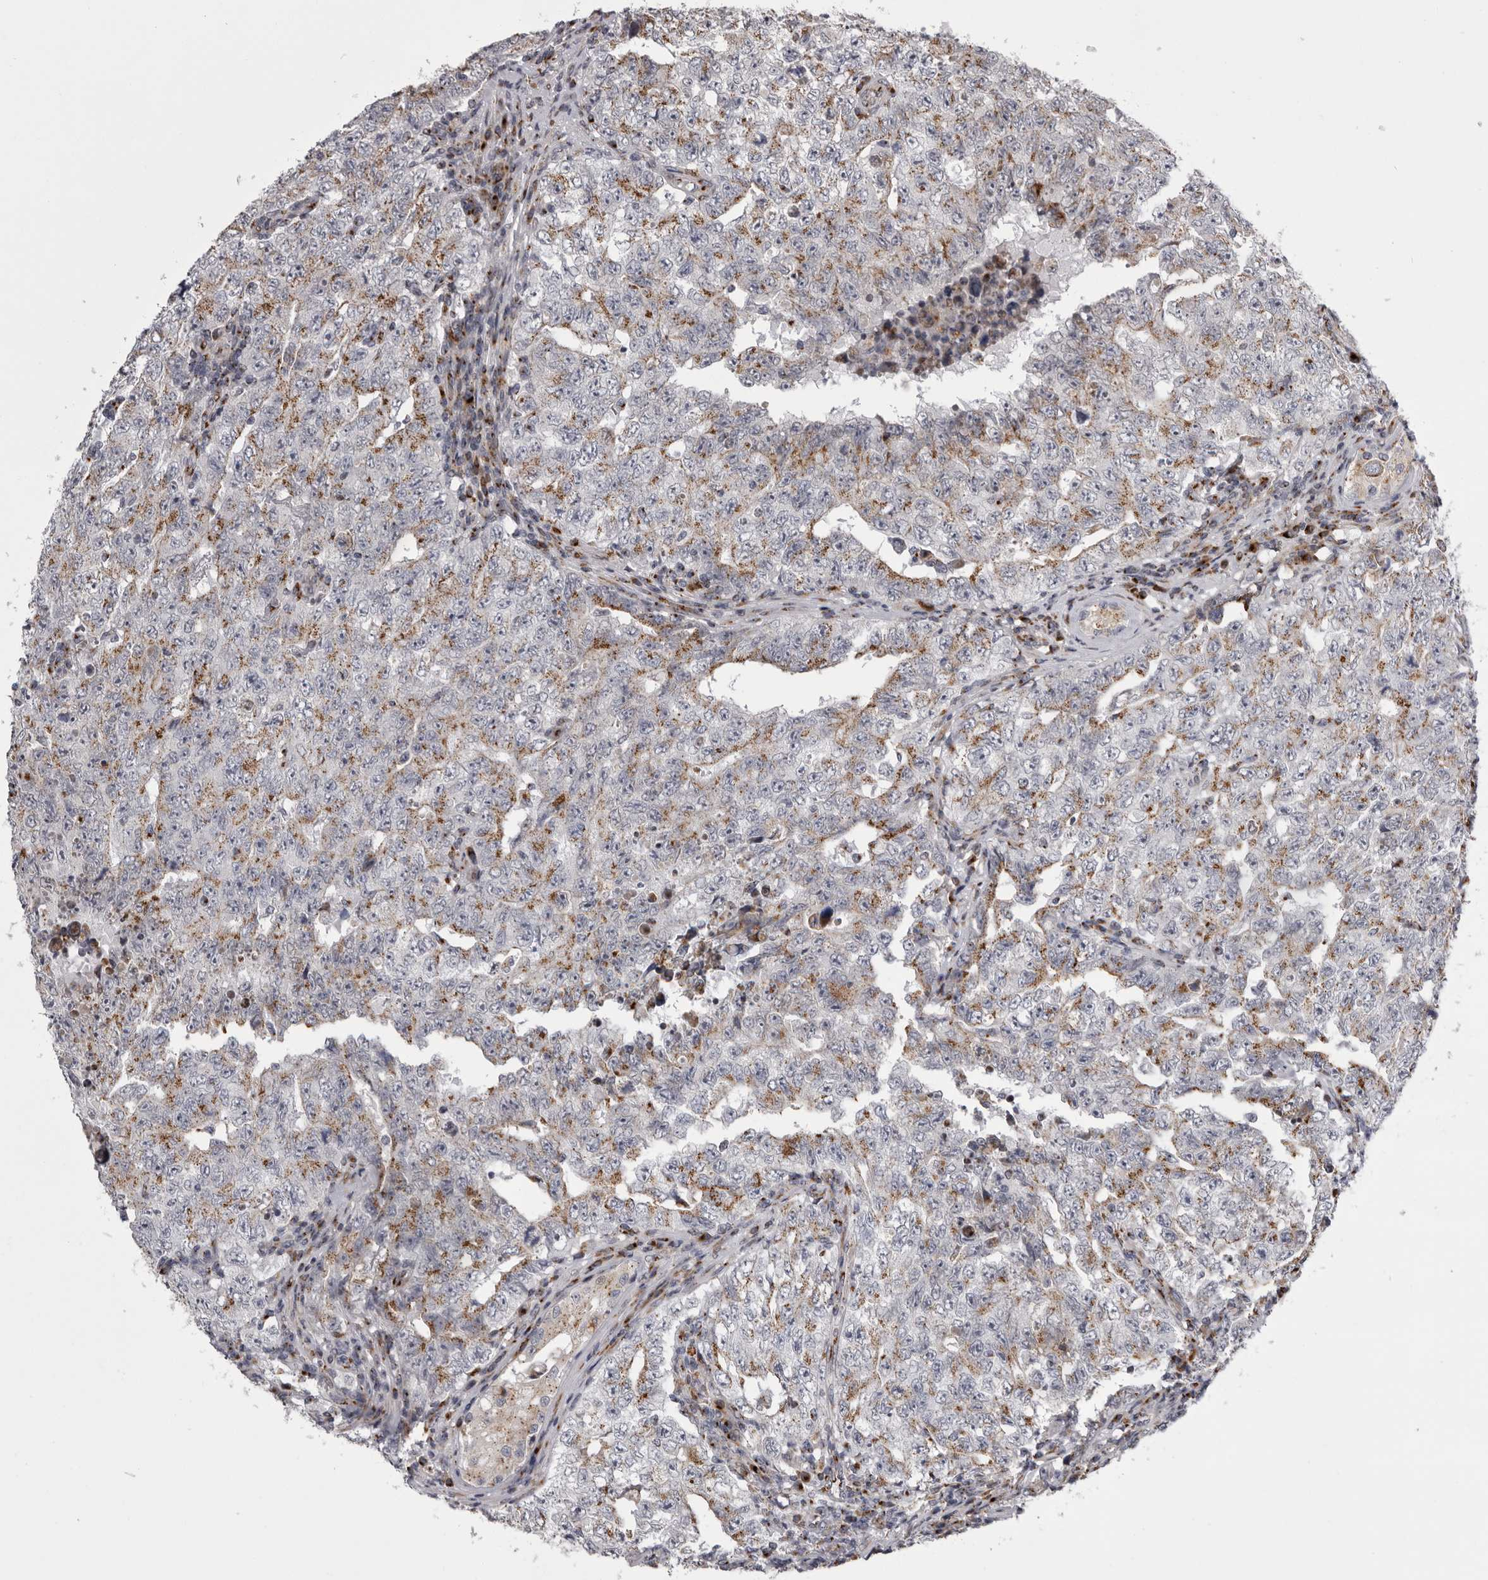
{"staining": {"intensity": "moderate", "quantity": ">75%", "location": "cytoplasmic/membranous"}, "tissue": "testis cancer", "cell_type": "Tumor cells", "image_type": "cancer", "snomed": [{"axis": "morphology", "description": "Carcinoma, Embryonal, NOS"}, {"axis": "topography", "description": "Testis"}], "caption": "Protein expression by IHC demonstrates moderate cytoplasmic/membranous positivity in approximately >75% of tumor cells in testis cancer (embryonal carcinoma).", "gene": "WDR47", "patient": {"sex": "male", "age": 26}}